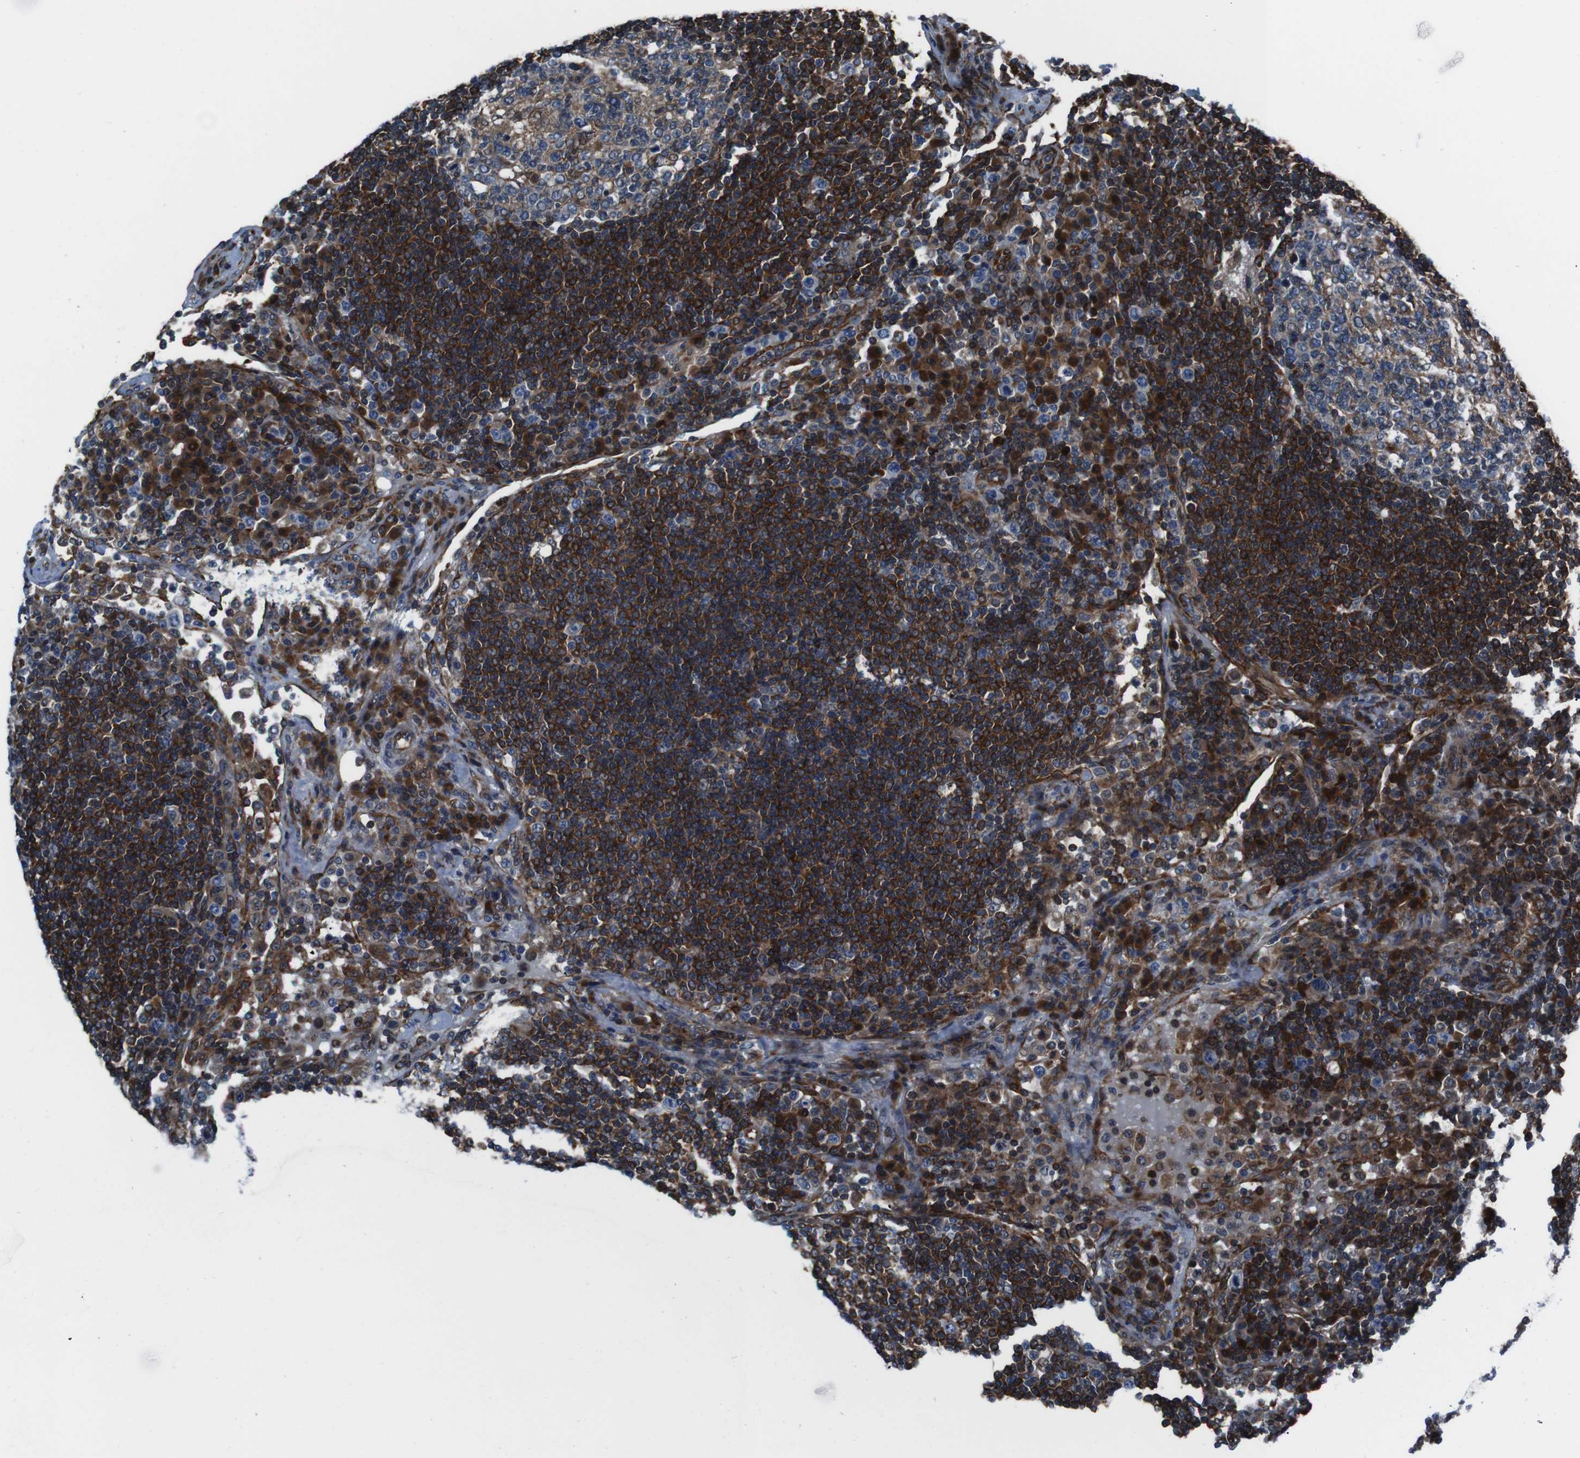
{"staining": {"intensity": "weak", "quantity": ">75%", "location": "cytoplasmic/membranous"}, "tissue": "lymph node", "cell_type": "Germinal center cells", "image_type": "normal", "snomed": [{"axis": "morphology", "description": "Normal tissue, NOS"}, {"axis": "topography", "description": "Lymph node"}], "caption": "An image of human lymph node stained for a protein reveals weak cytoplasmic/membranous brown staining in germinal center cells. (Stains: DAB in brown, nuclei in blue, Microscopy: brightfield microscopy at high magnification).", "gene": "EIF4A2", "patient": {"sex": "female", "age": 53}}